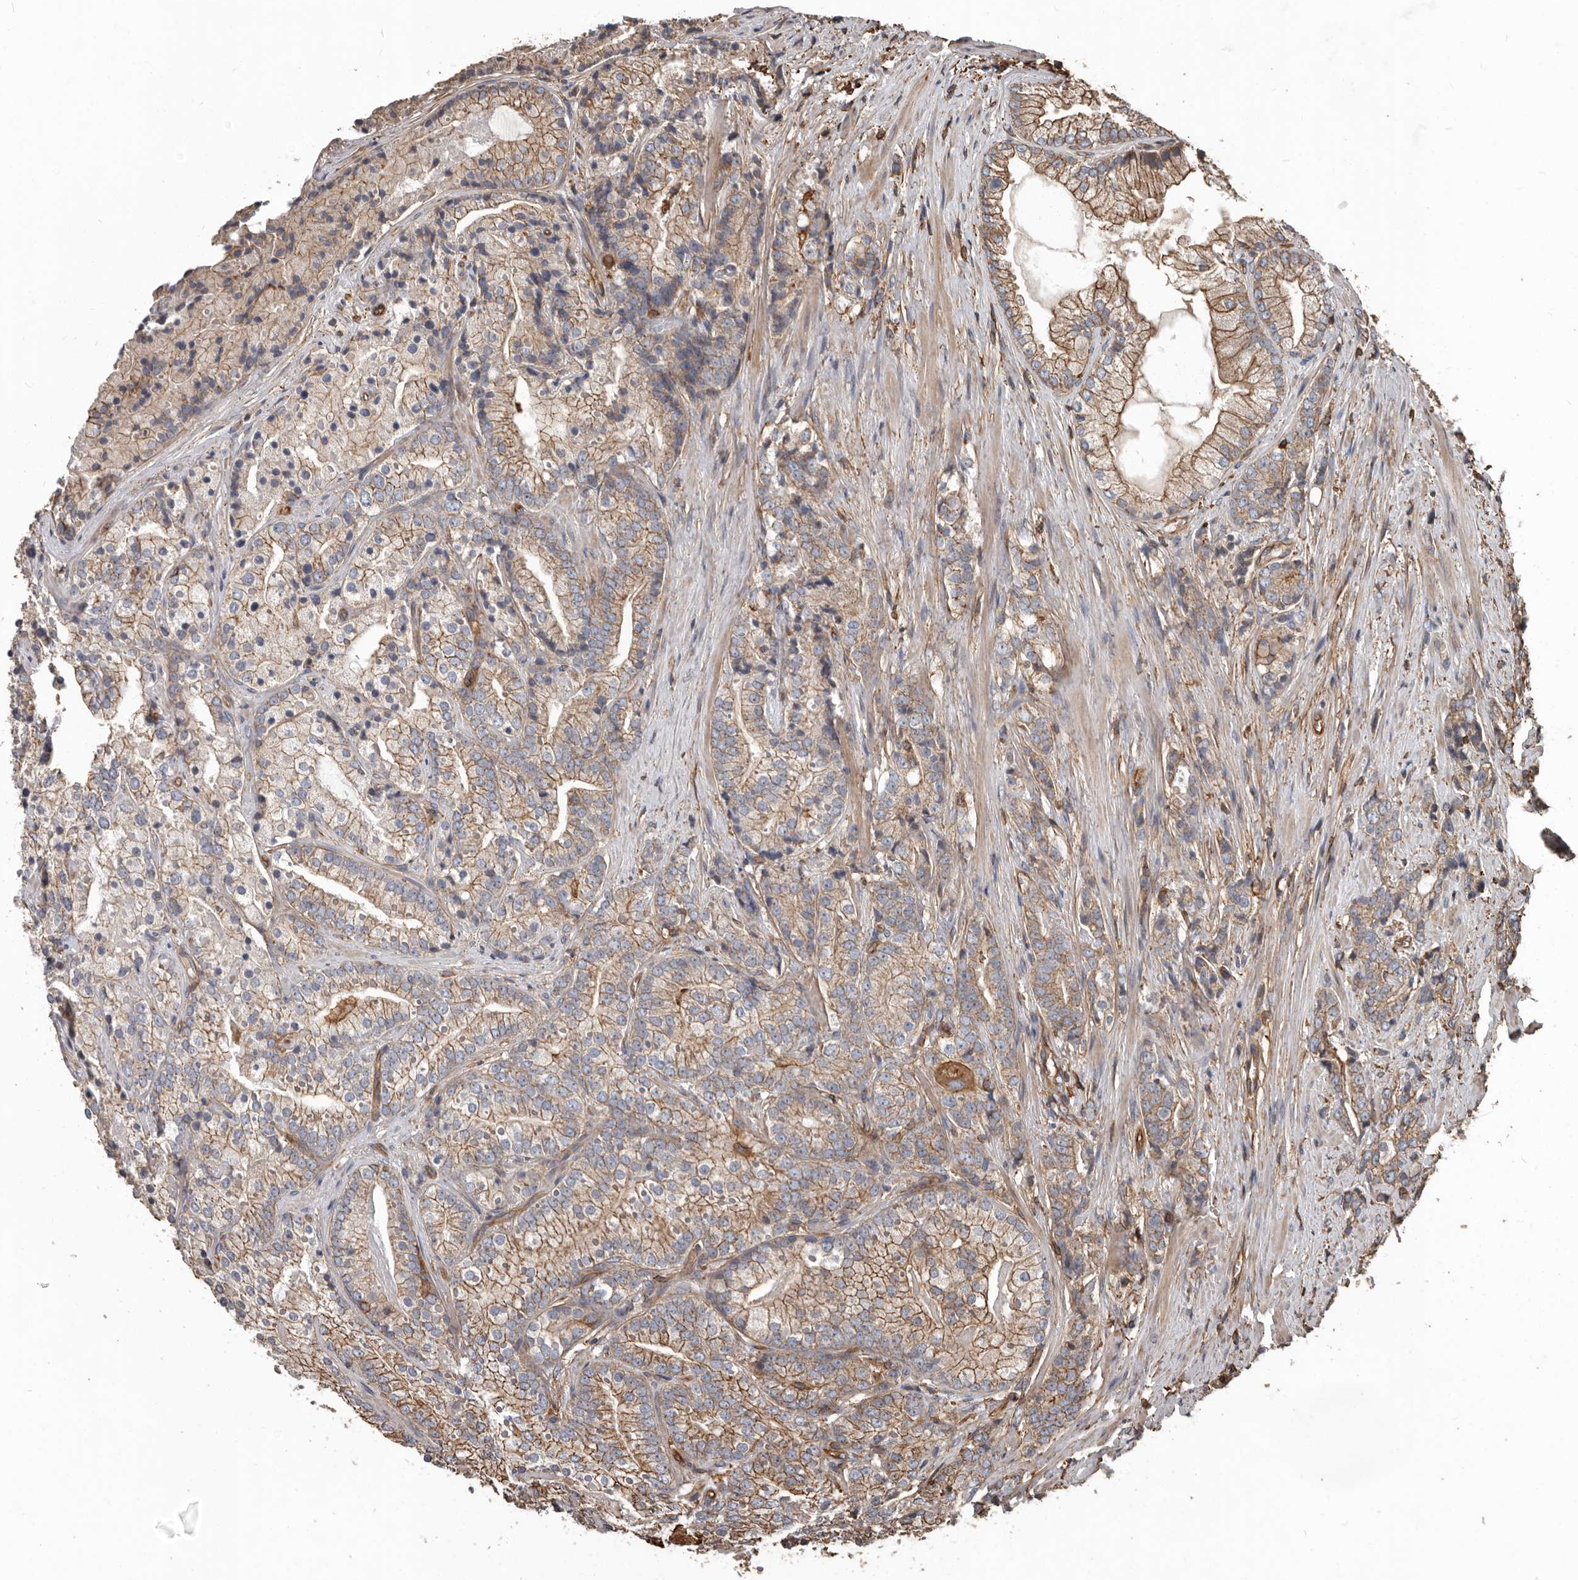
{"staining": {"intensity": "moderate", "quantity": "25%-75%", "location": "cytoplasmic/membranous"}, "tissue": "prostate cancer", "cell_type": "Tumor cells", "image_type": "cancer", "snomed": [{"axis": "morphology", "description": "Adenocarcinoma, High grade"}, {"axis": "topography", "description": "Prostate"}], "caption": "Protein expression analysis of human prostate adenocarcinoma (high-grade) reveals moderate cytoplasmic/membranous expression in about 25%-75% of tumor cells. Using DAB (3,3'-diaminobenzidine) (brown) and hematoxylin (blue) stains, captured at high magnification using brightfield microscopy.", "gene": "DENND6B", "patient": {"sex": "male", "age": 57}}